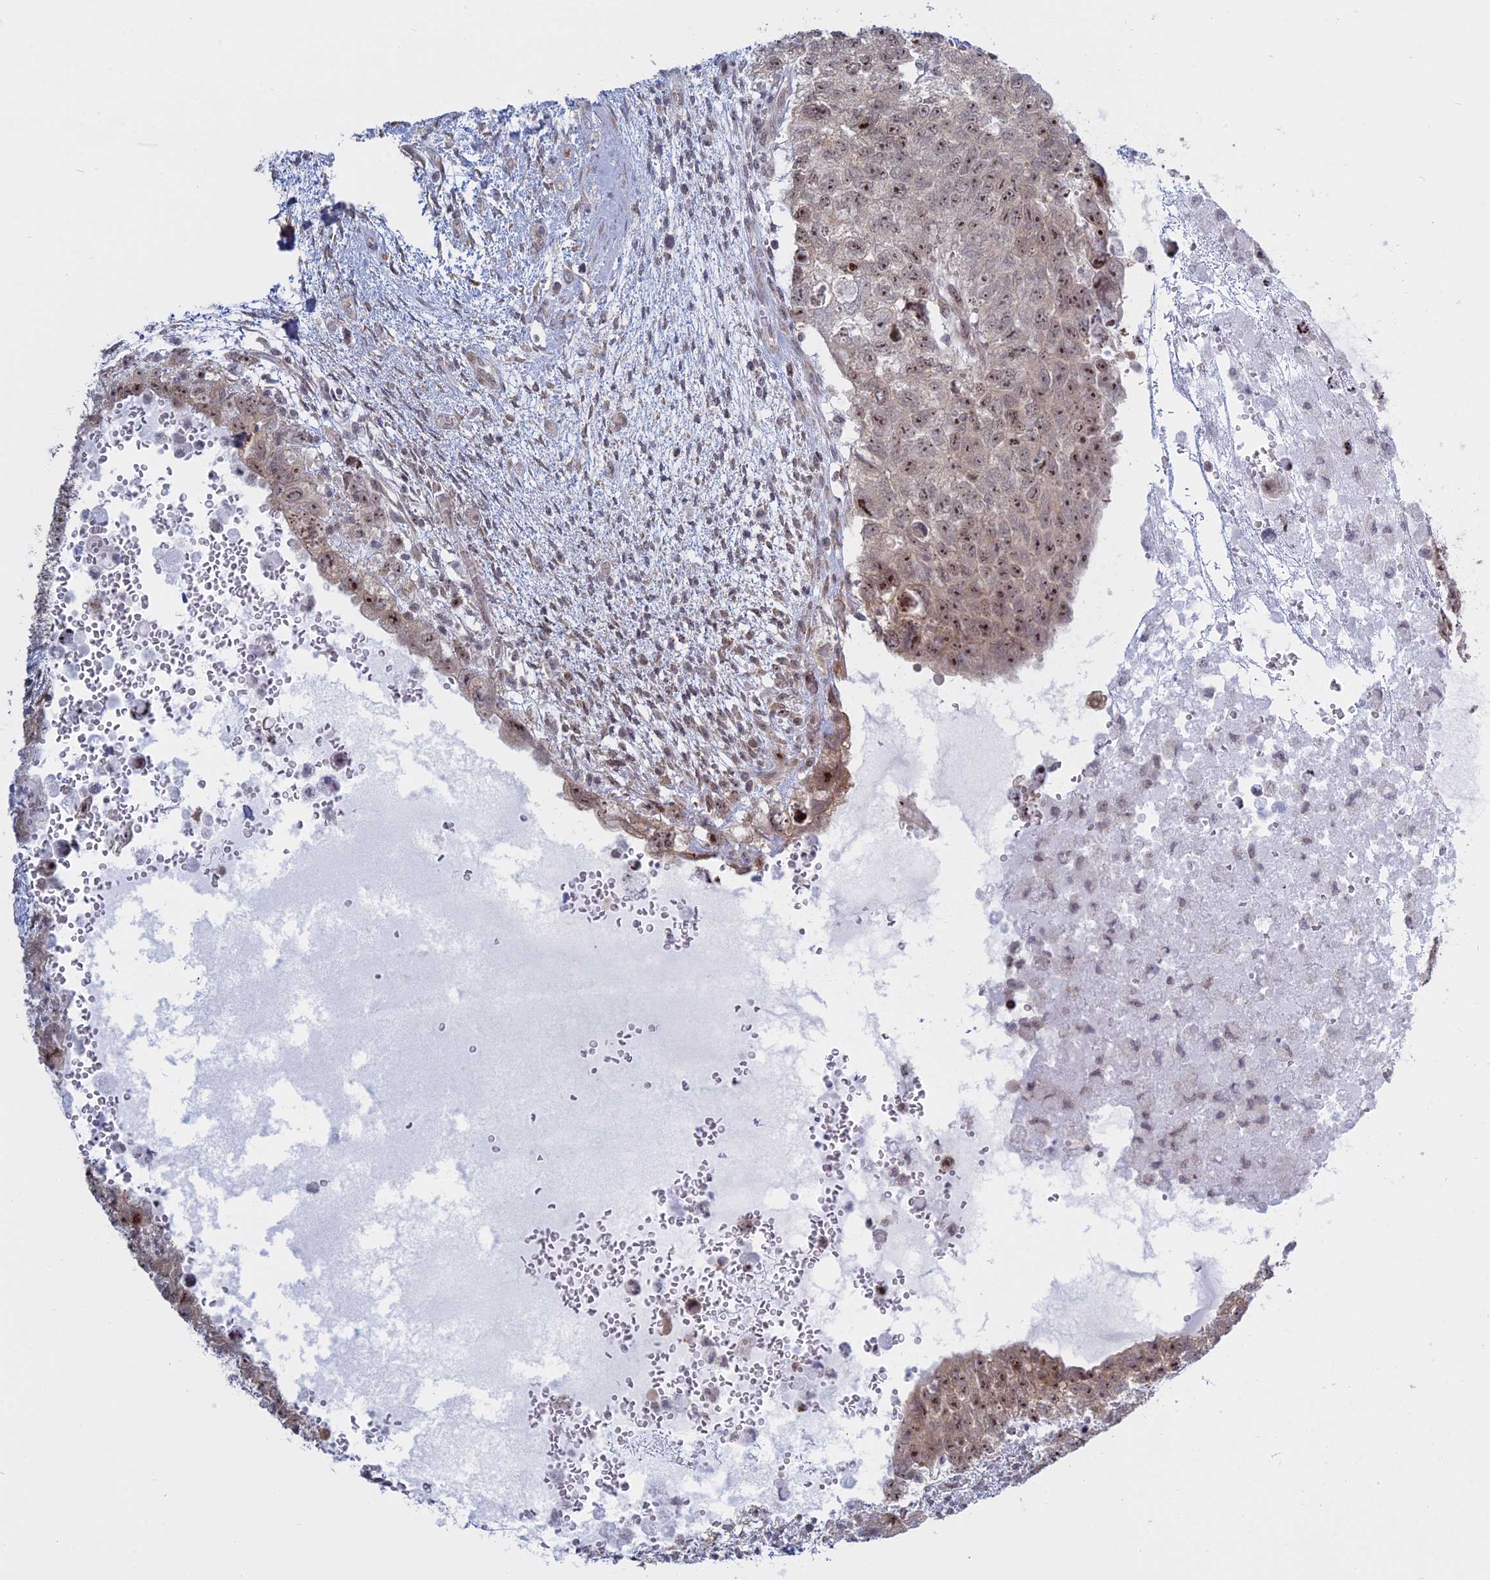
{"staining": {"intensity": "moderate", "quantity": ">75%", "location": "nuclear"}, "tissue": "testis cancer", "cell_type": "Tumor cells", "image_type": "cancer", "snomed": [{"axis": "morphology", "description": "Carcinoma, Embryonal, NOS"}, {"axis": "topography", "description": "Testis"}], "caption": "Human testis cancer stained with a protein marker reveals moderate staining in tumor cells.", "gene": "RPS19BP1", "patient": {"sex": "male", "age": 26}}